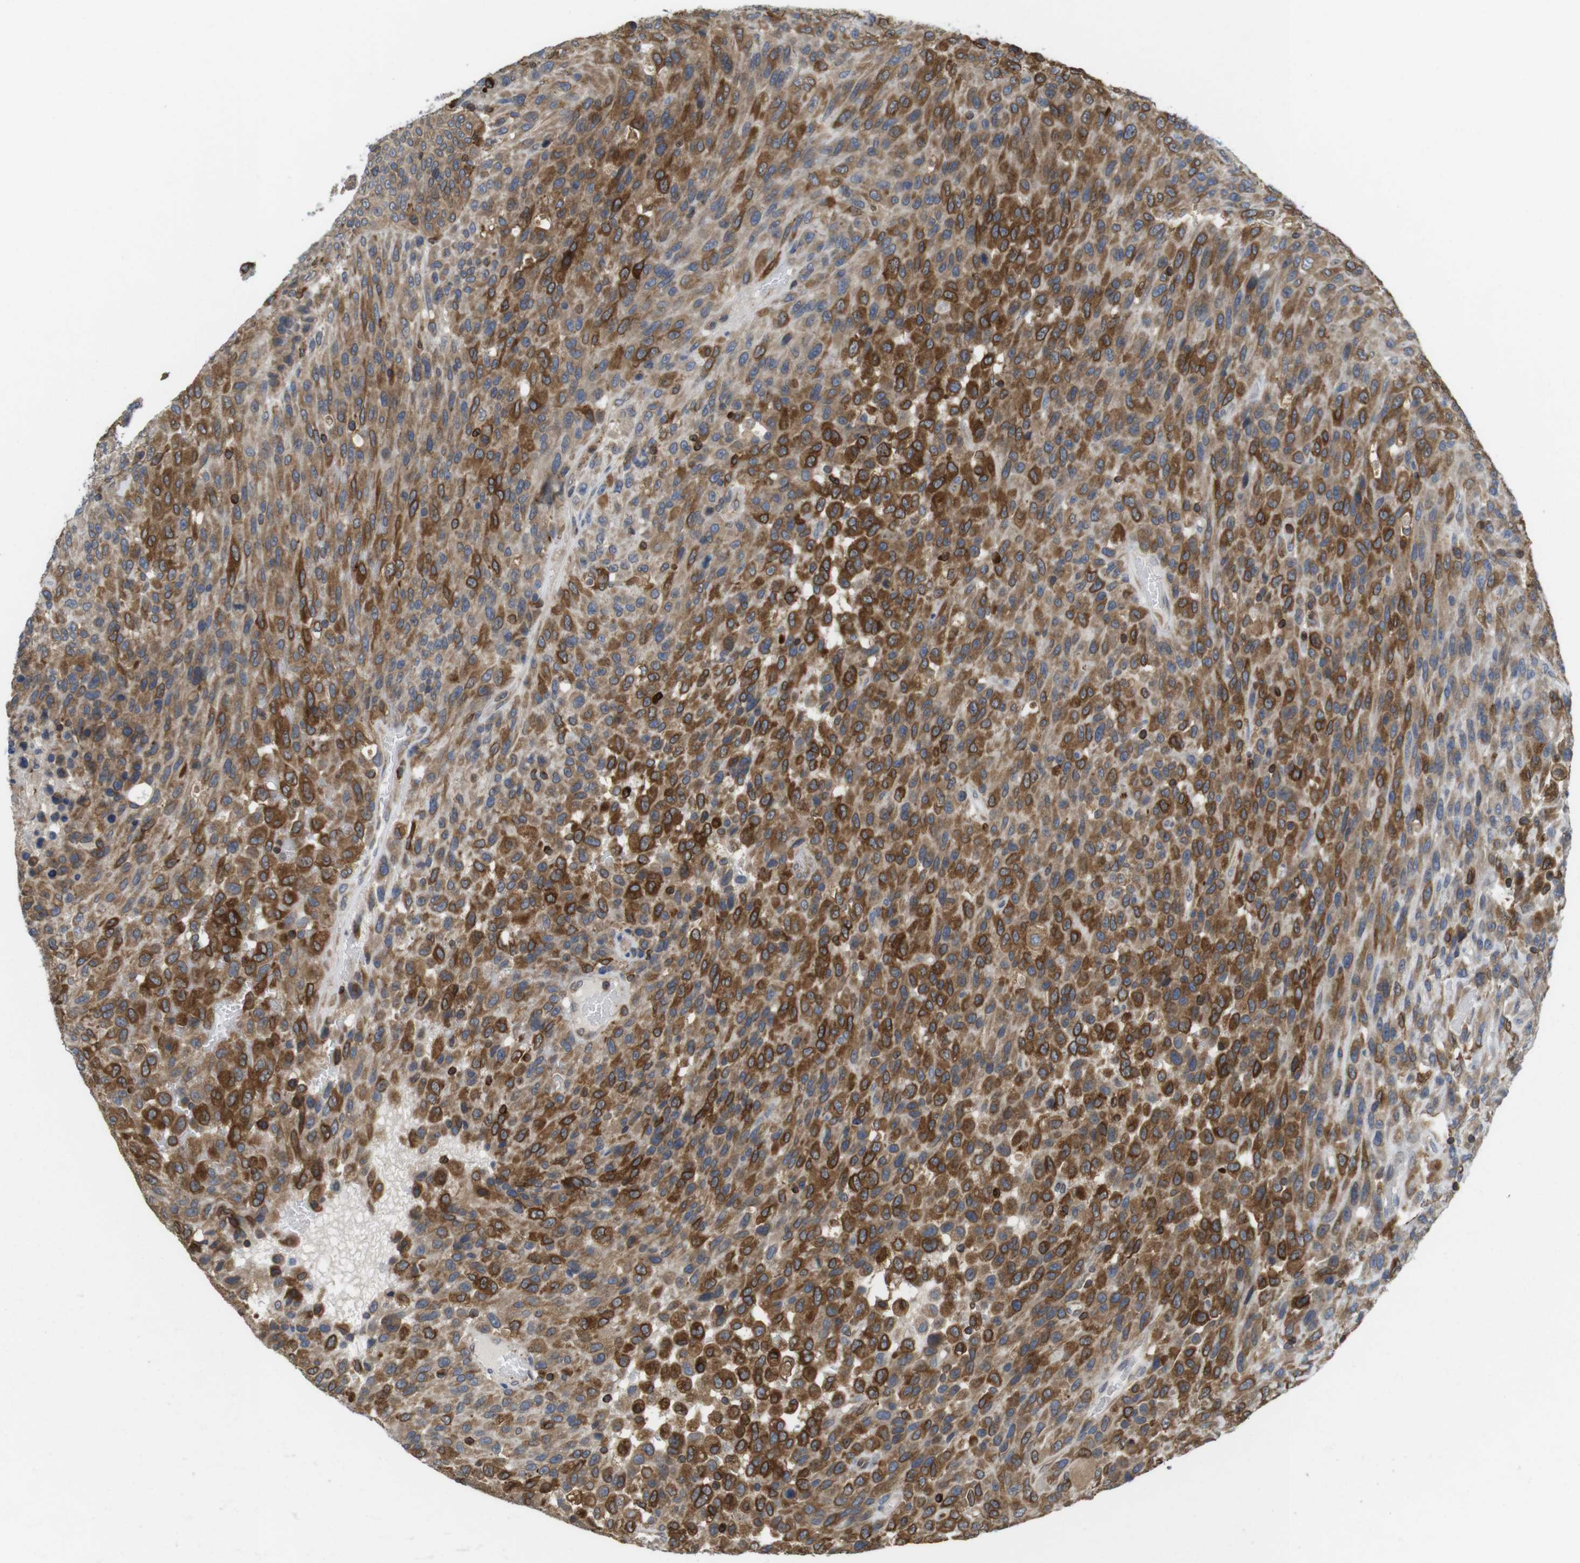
{"staining": {"intensity": "strong", "quantity": ">75%", "location": "cytoplasmic/membranous"}, "tissue": "urothelial cancer", "cell_type": "Tumor cells", "image_type": "cancer", "snomed": [{"axis": "morphology", "description": "Urothelial carcinoma, High grade"}, {"axis": "topography", "description": "Urinary bladder"}], "caption": "Immunohistochemical staining of human urothelial cancer exhibits high levels of strong cytoplasmic/membranous positivity in approximately >75% of tumor cells.", "gene": "ARL6IP5", "patient": {"sex": "male", "age": 66}}